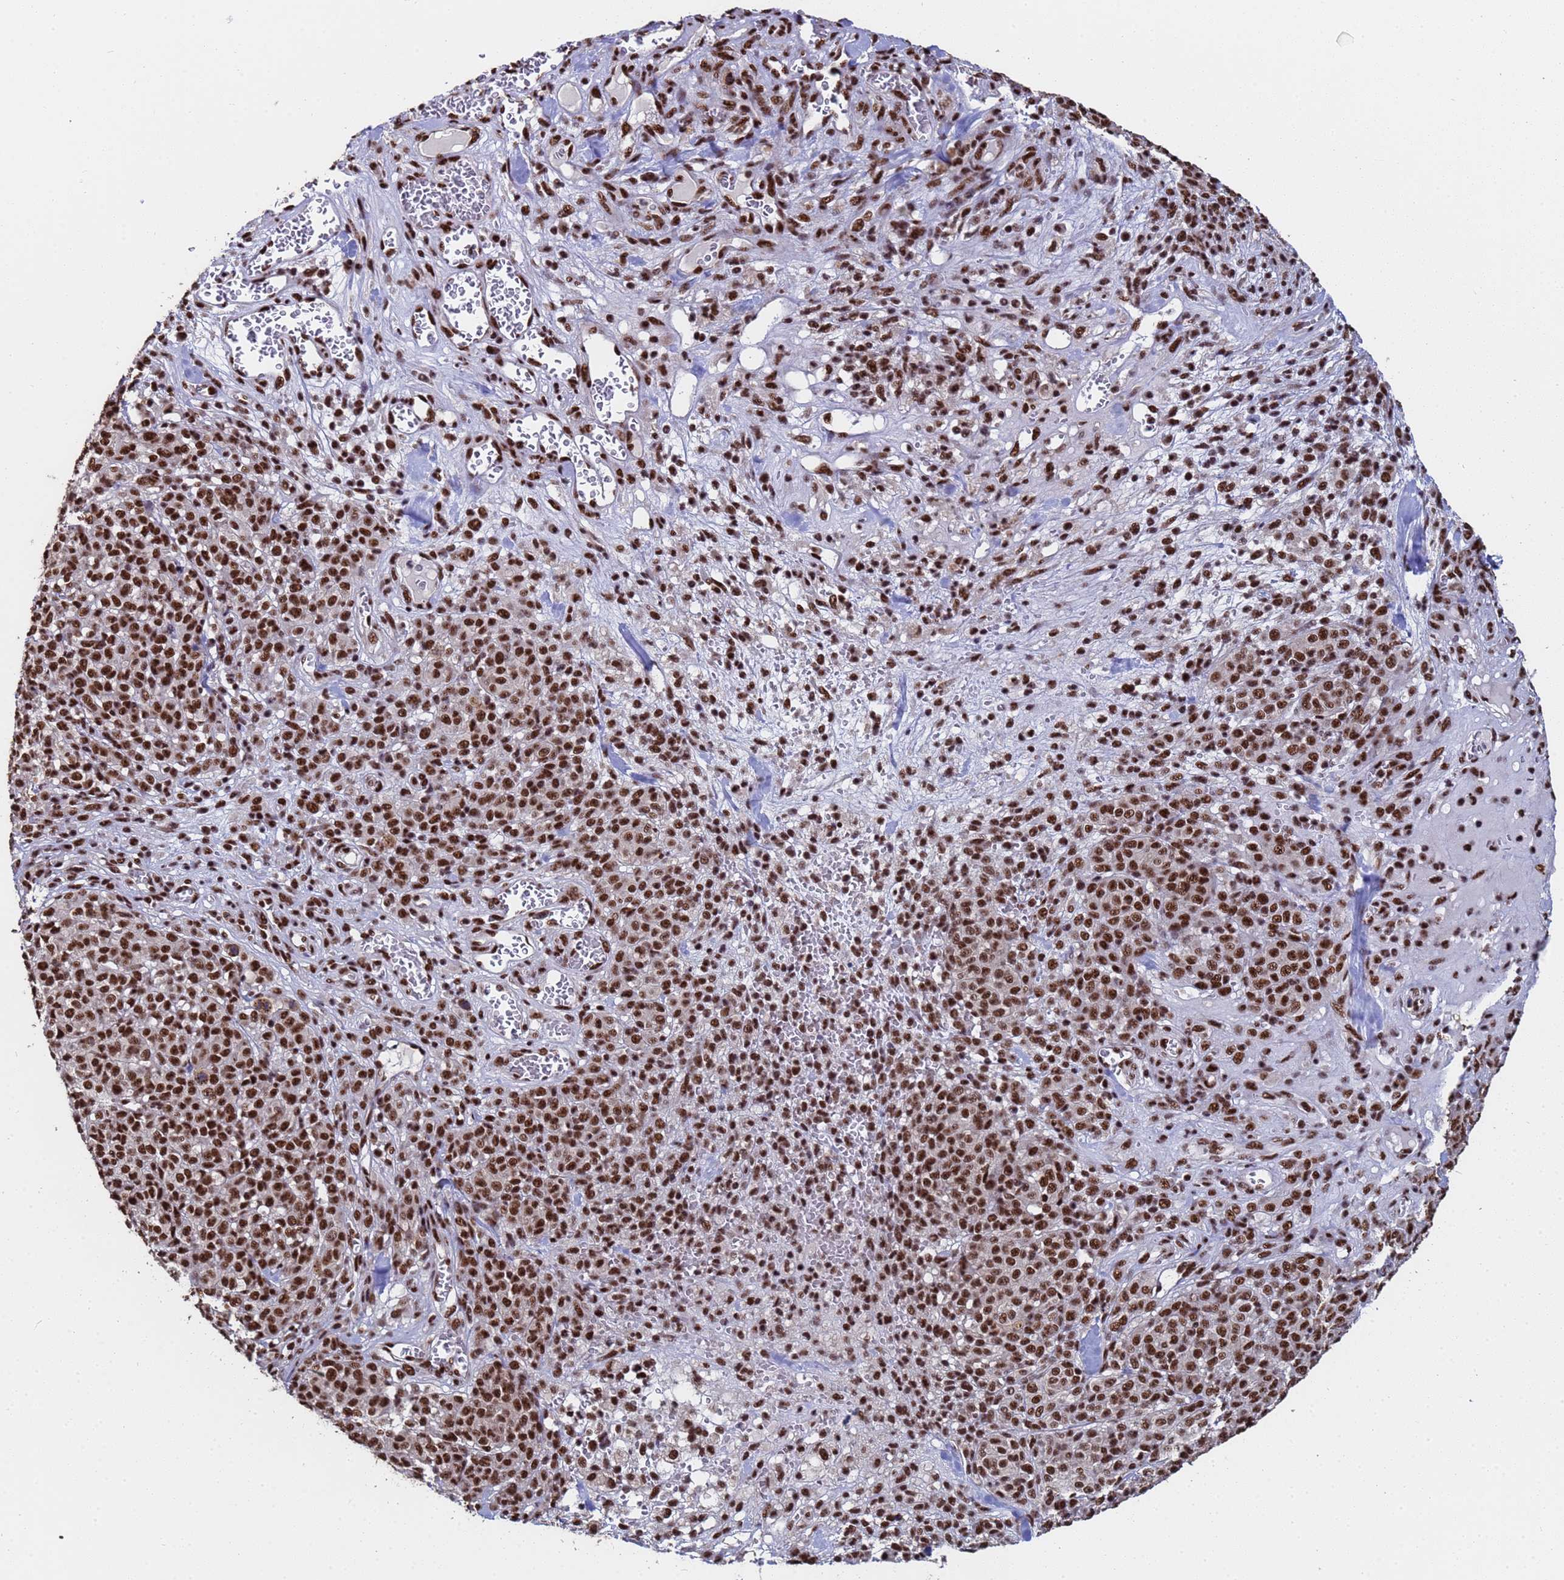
{"staining": {"intensity": "strong", "quantity": ">75%", "location": "nuclear"}, "tissue": "melanoma", "cell_type": "Tumor cells", "image_type": "cancer", "snomed": [{"axis": "morphology", "description": "Normal tissue, NOS"}, {"axis": "morphology", "description": "Malignant melanoma, NOS"}, {"axis": "topography", "description": "Skin"}], "caption": "About >75% of tumor cells in melanoma show strong nuclear protein expression as visualized by brown immunohistochemical staining.", "gene": "SF3B2", "patient": {"sex": "female", "age": 34}}